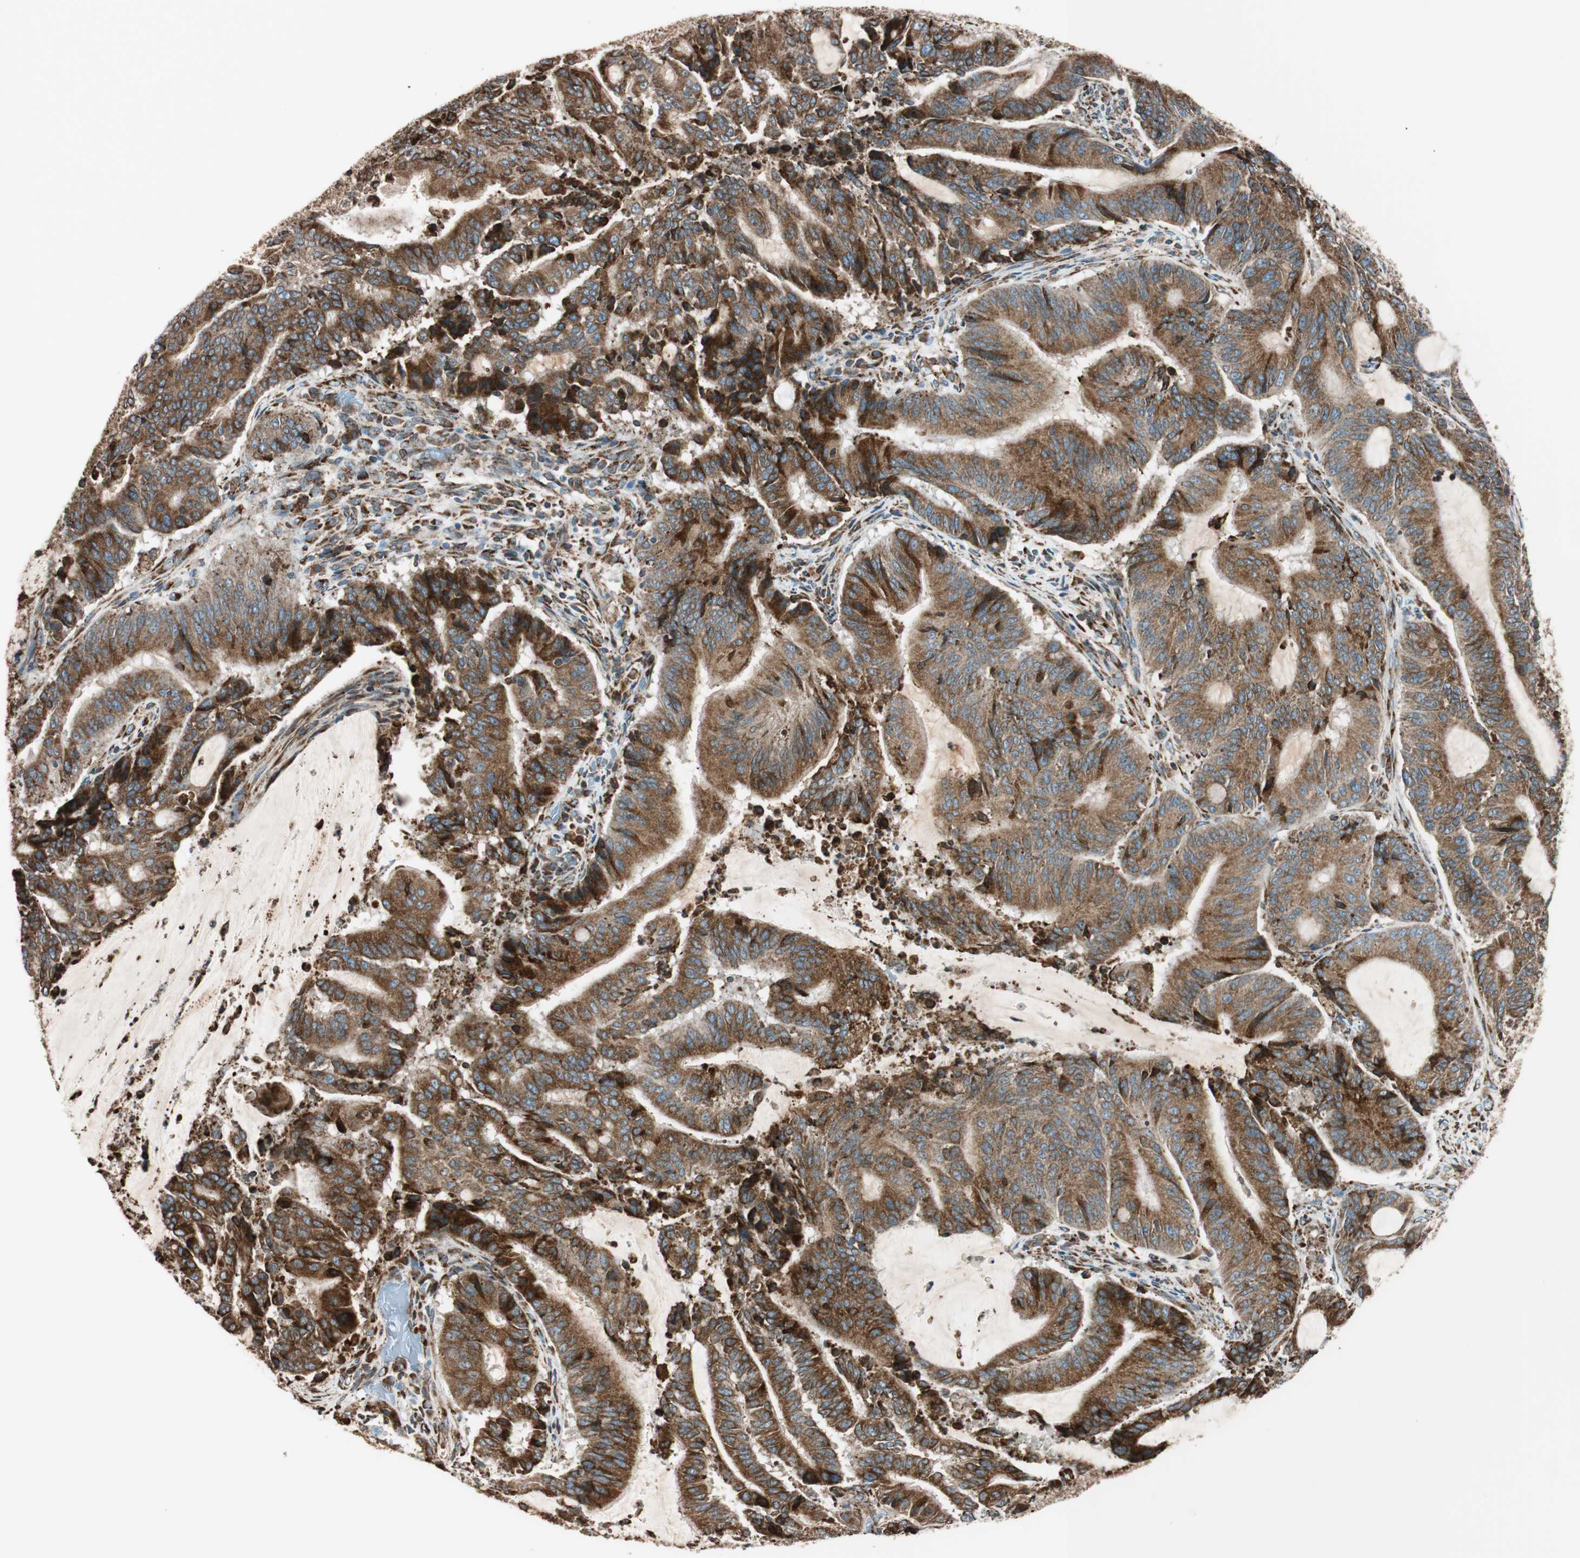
{"staining": {"intensity": "strong", "quantity": ">75%", "location": "cytoplasmic/membranous"}, "tissue": "liver cancer", "cell_type": "Tumor cells", "image_type": "cancer", "snomed": [{"axis": "morphology", "description": "Cholangiocarcinoma"}, {"axis": "topography", "description": "Liver"}], "caption": "This image shows liver cholangiocarcinoma stained with immunohistochemistry (IHC) to label a protein in brown. The cytoplasmic/membranous of tumor cells show strong positivity for the protein. Nuclei are counter-stained blue.", "gene": "PRKCSH", "patient": {"sex": "female", "age": 73}}